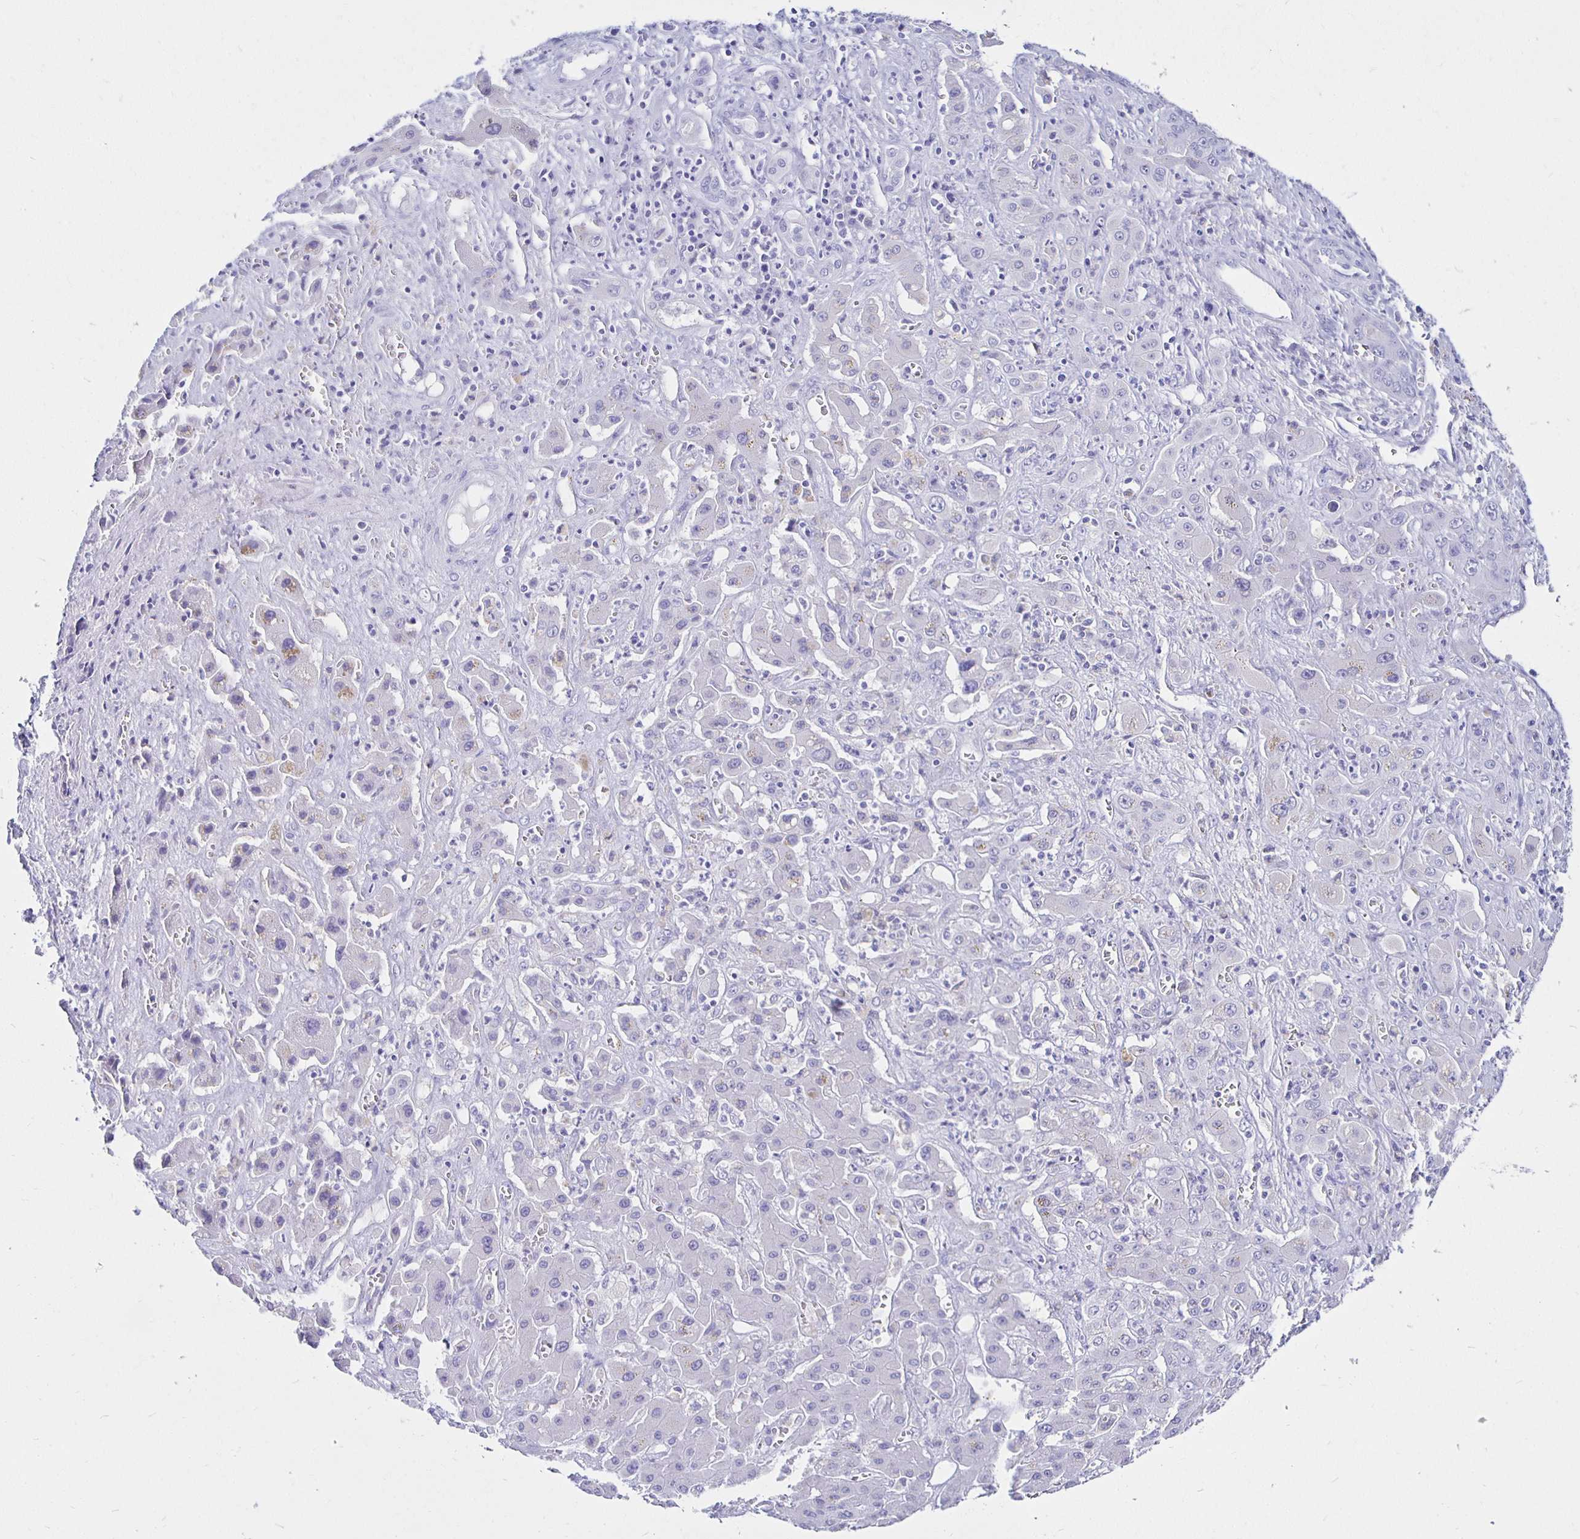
{"staining": {"intensity": "negative", "quantity": "none", "location": "none"}, "tissue": "liver cancer", "cell_type": "Tumor cells", "image_type": "cancer", "snomed": [{"axis": "morphology", "description": "Cholangiocarcinoma"}, {"axis": "topography", "description": "Liver"}], "caption": "Tumor cells show no significant protein staining in liver cancer.", "gene": "UMOD", "patient": {"sex": "male", "age": 67}}